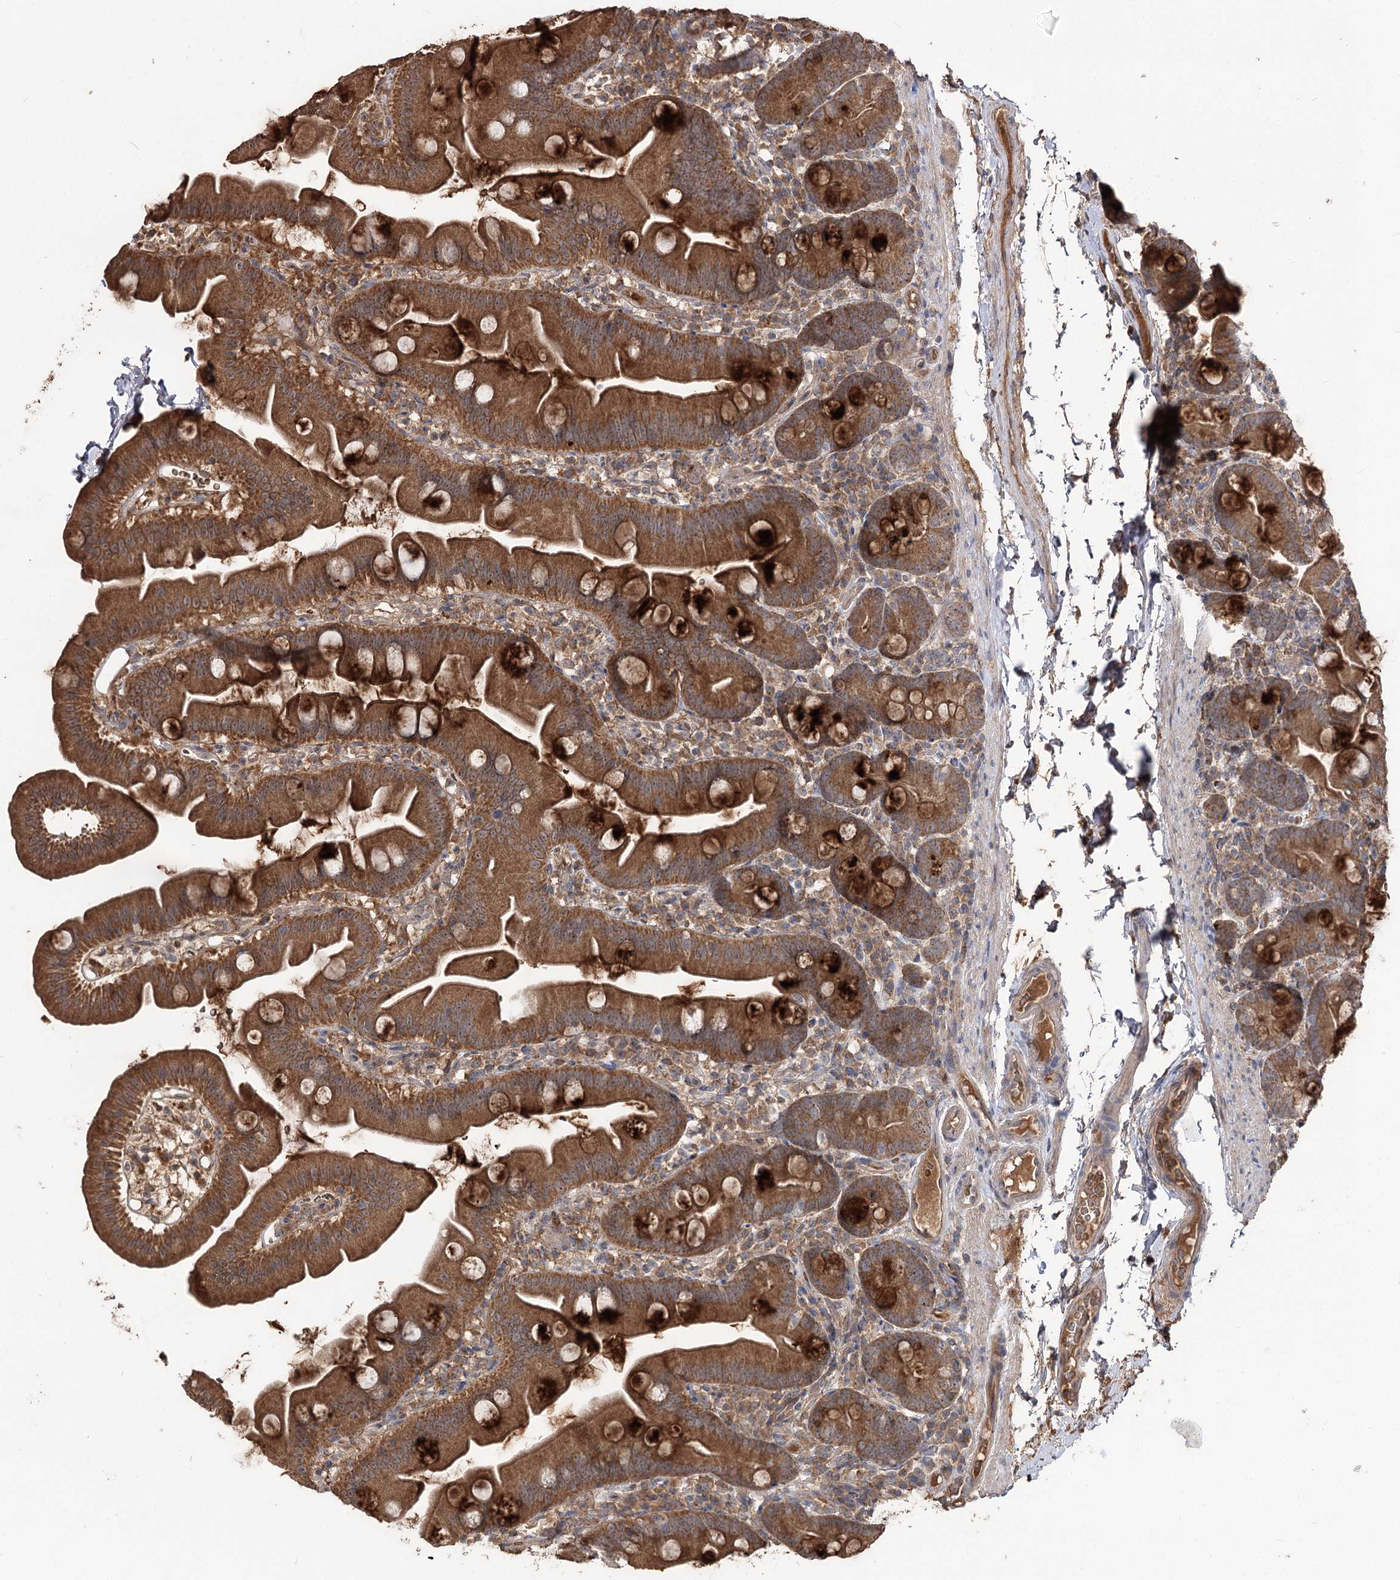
{"staining": {"intensity": "strong", "quantity": ">75%", "location": "cytoplasmic/membranous"}, "tissue": "small intestine", "cell_type": "Glandular cells", "image_type": "normal", "snomed": [{"axis": "morphology", "description": "Normal tissue, NOS"}, {"axis": "topography", "description": "Small intestine"}], "caption": "Approximately >75% of glandular cells in unremarkable small intestine demonstrate strong cytoplasmic/membranous protein positivity as visualized by brown immunohistochemical staining.", "gene": "FAM53B", "patient": {"sex": "female", "age": 68}}